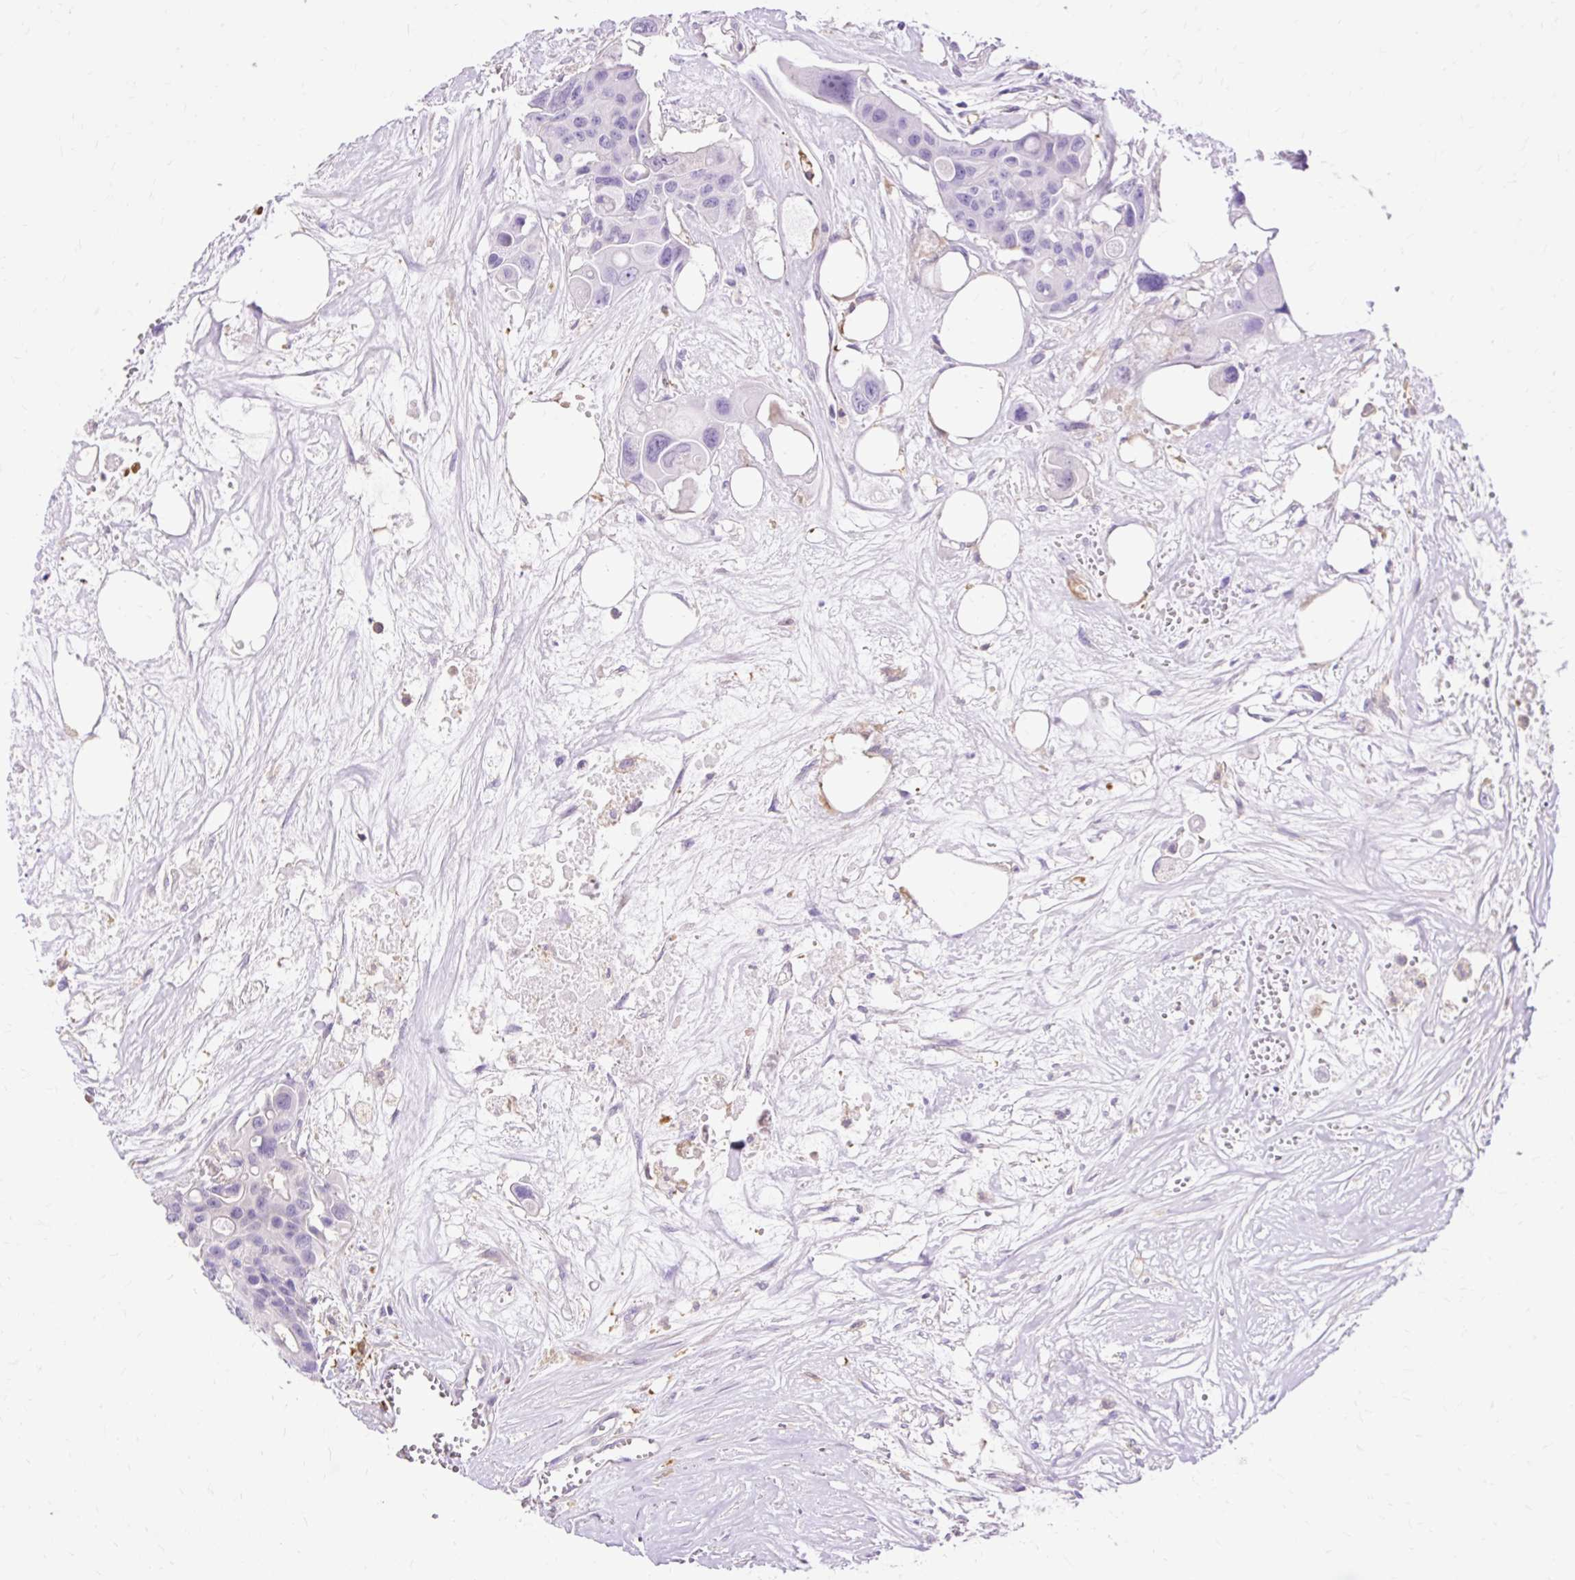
{"staining": {"intensity": "negative", "quantity": "none", "location": "none"}, "tissue": "colorectal cancer", "cell_type": "Tumor cells", "image_type": "cancer", "snomed": [{"axis": "morphology", "description": "Adenocarcinoma, NOS"}, {"axis": "topography", "description": "Colon"}], "caption": "Immunohistochemistry (IHC) of human colorectal cancer reveals no expression in tumor cells.", "gene": "TWF2", "patient": {"sex": "male", "age": 77}}